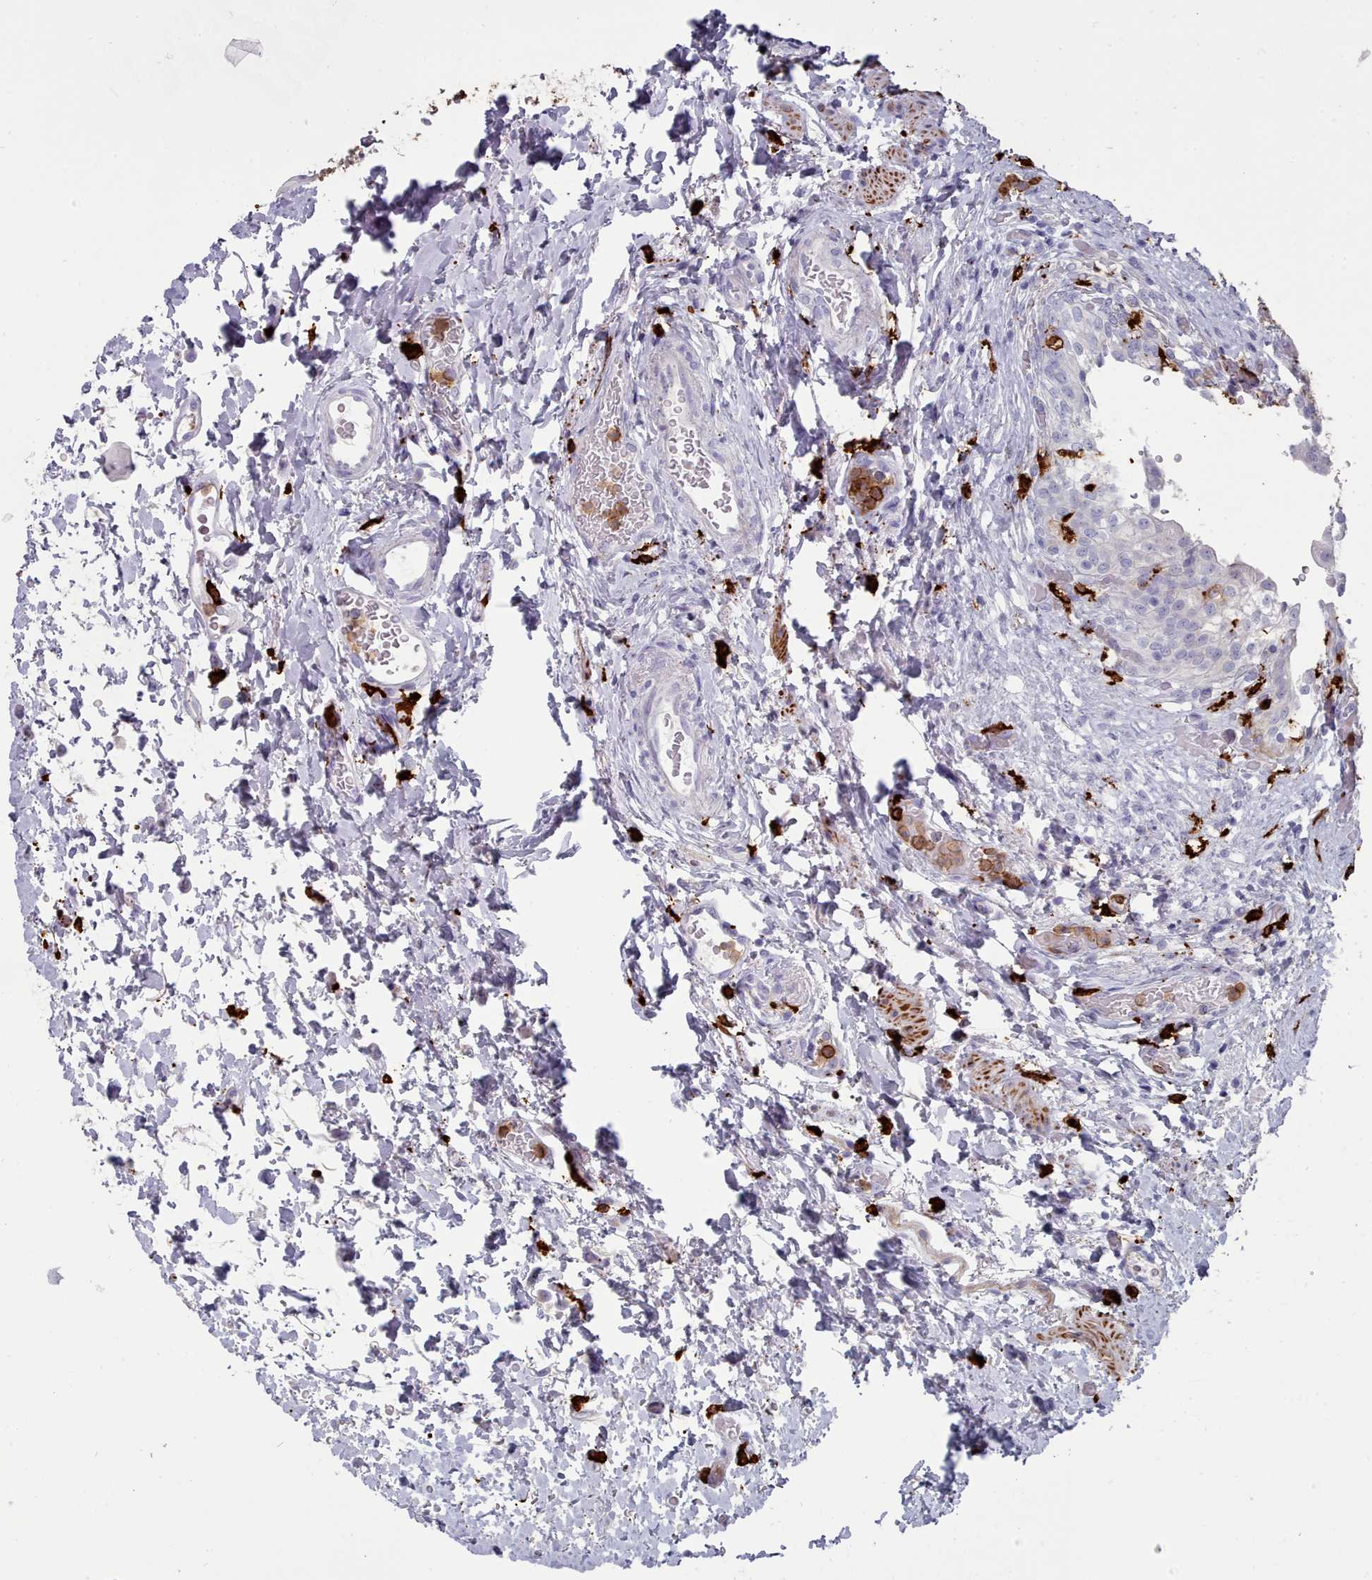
{"staining": {"intensity": "strong", "quantity": "<25%", "location": "cytoplasmic/membranous"}, "tissue": "urinary bladder", "cell_type": "Urothelial cells", "image_type": "normal", "snomed": [{"axis": "morphology", "description": "Normal tissue, NOS"}, {"axis": "topography", "description": "Urinary bladder"}], "caption": "A medium amount of strong cytoplasmic/membranous staining is identified in about <25% of urothelial cells in normal urinary bladder.", "gene": "AIF1", "patient": {"sex": "male", "age": 69}}